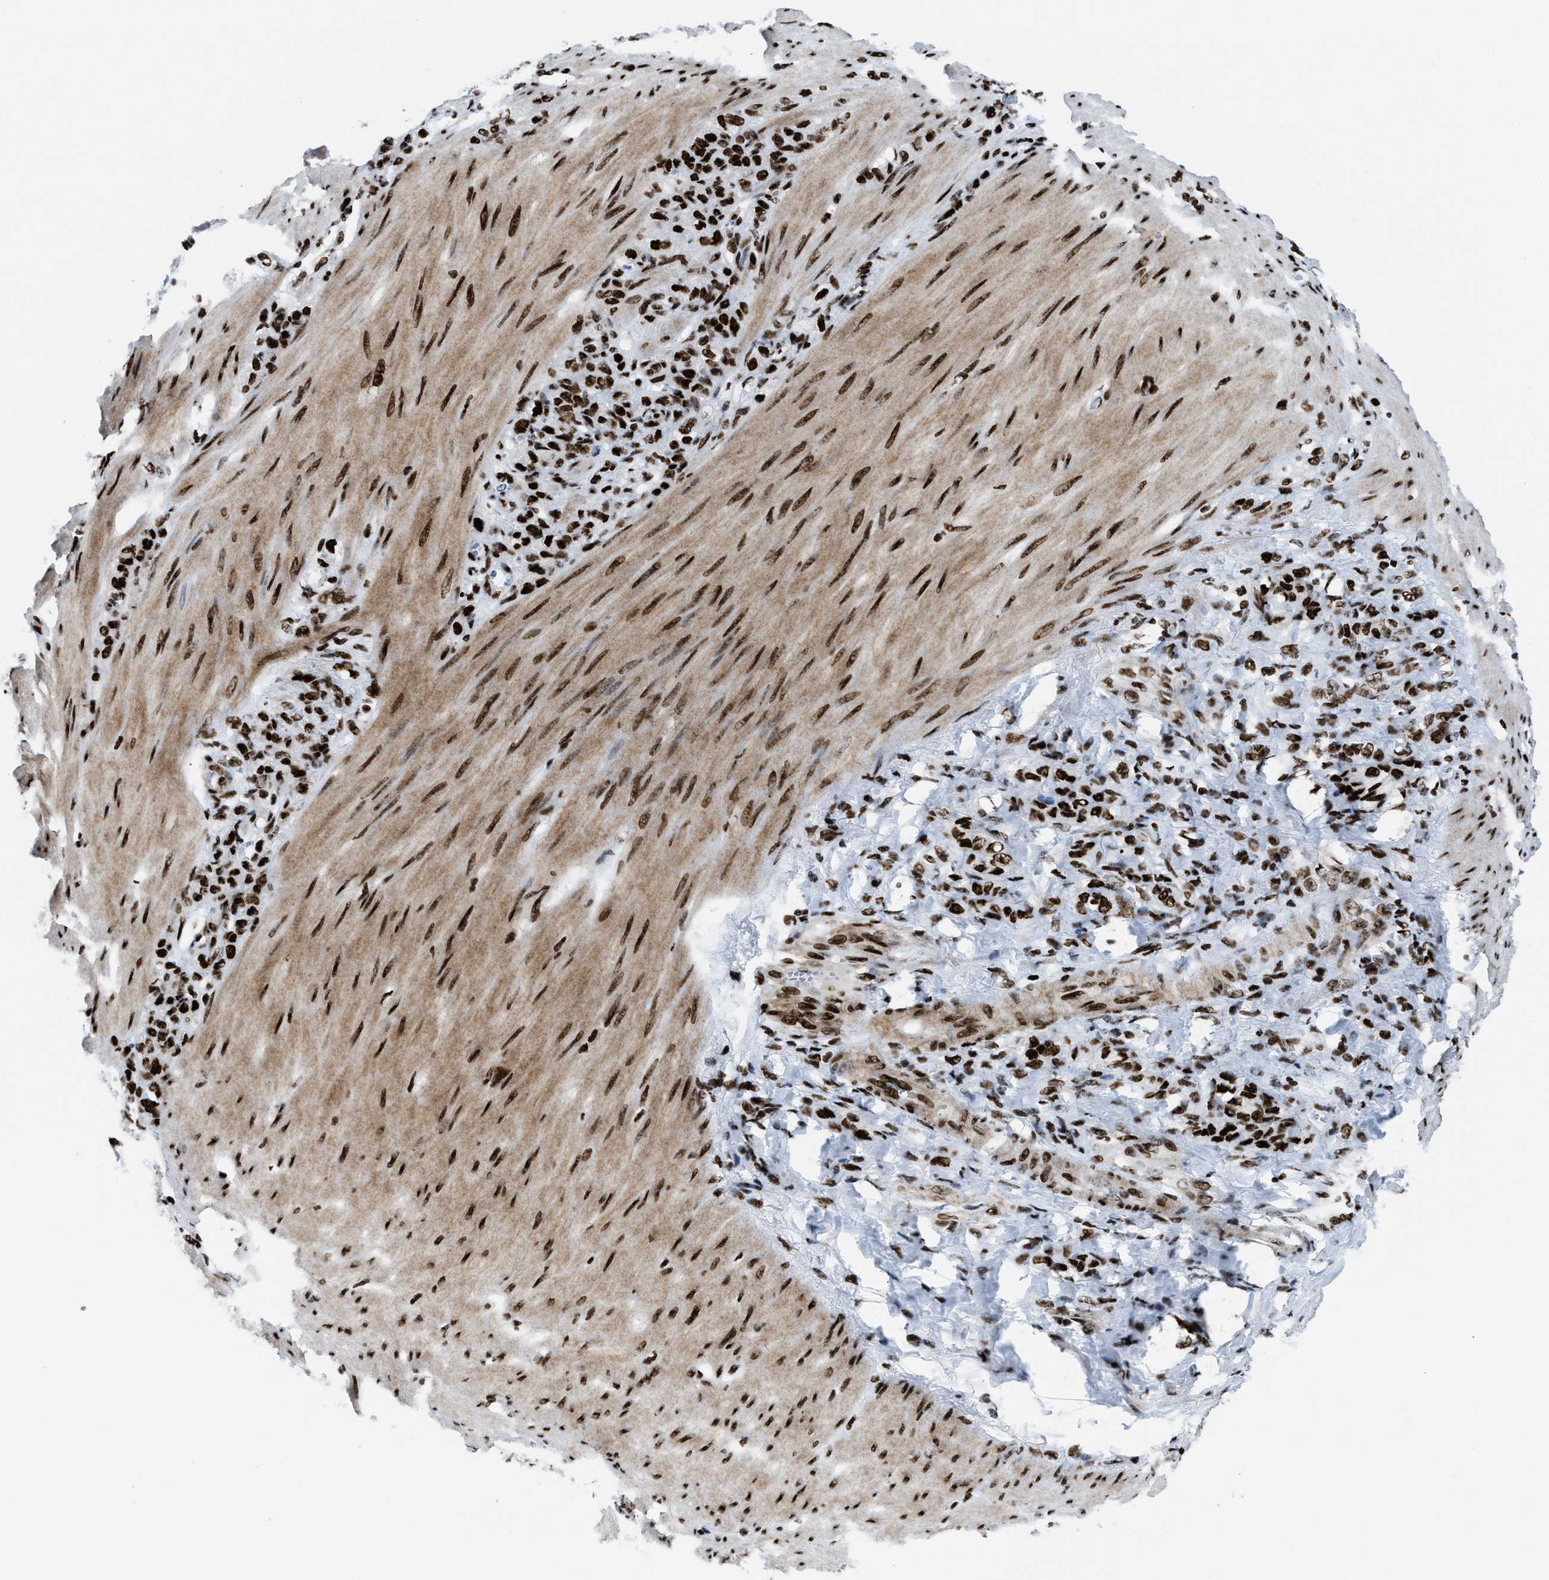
{"staining": {"intensity": "strong", "quantity": ">75%", "location": "nuclear"}, "tissue": "stomach cancer", "cell_type": "Tumor cells", "image_type": "cancer", "snomed": [{"axis": "morphology", "description": "Adenocarcinoma, NOS"}, {"axis": "topography", "description": "Stomach"}], "caption": "Tumor cells show strong nuclear expression in about >75% of cells in stomach adenocarcinoma.", "gene": "NONO", "patient": {"sex": "male", "age": 82}}